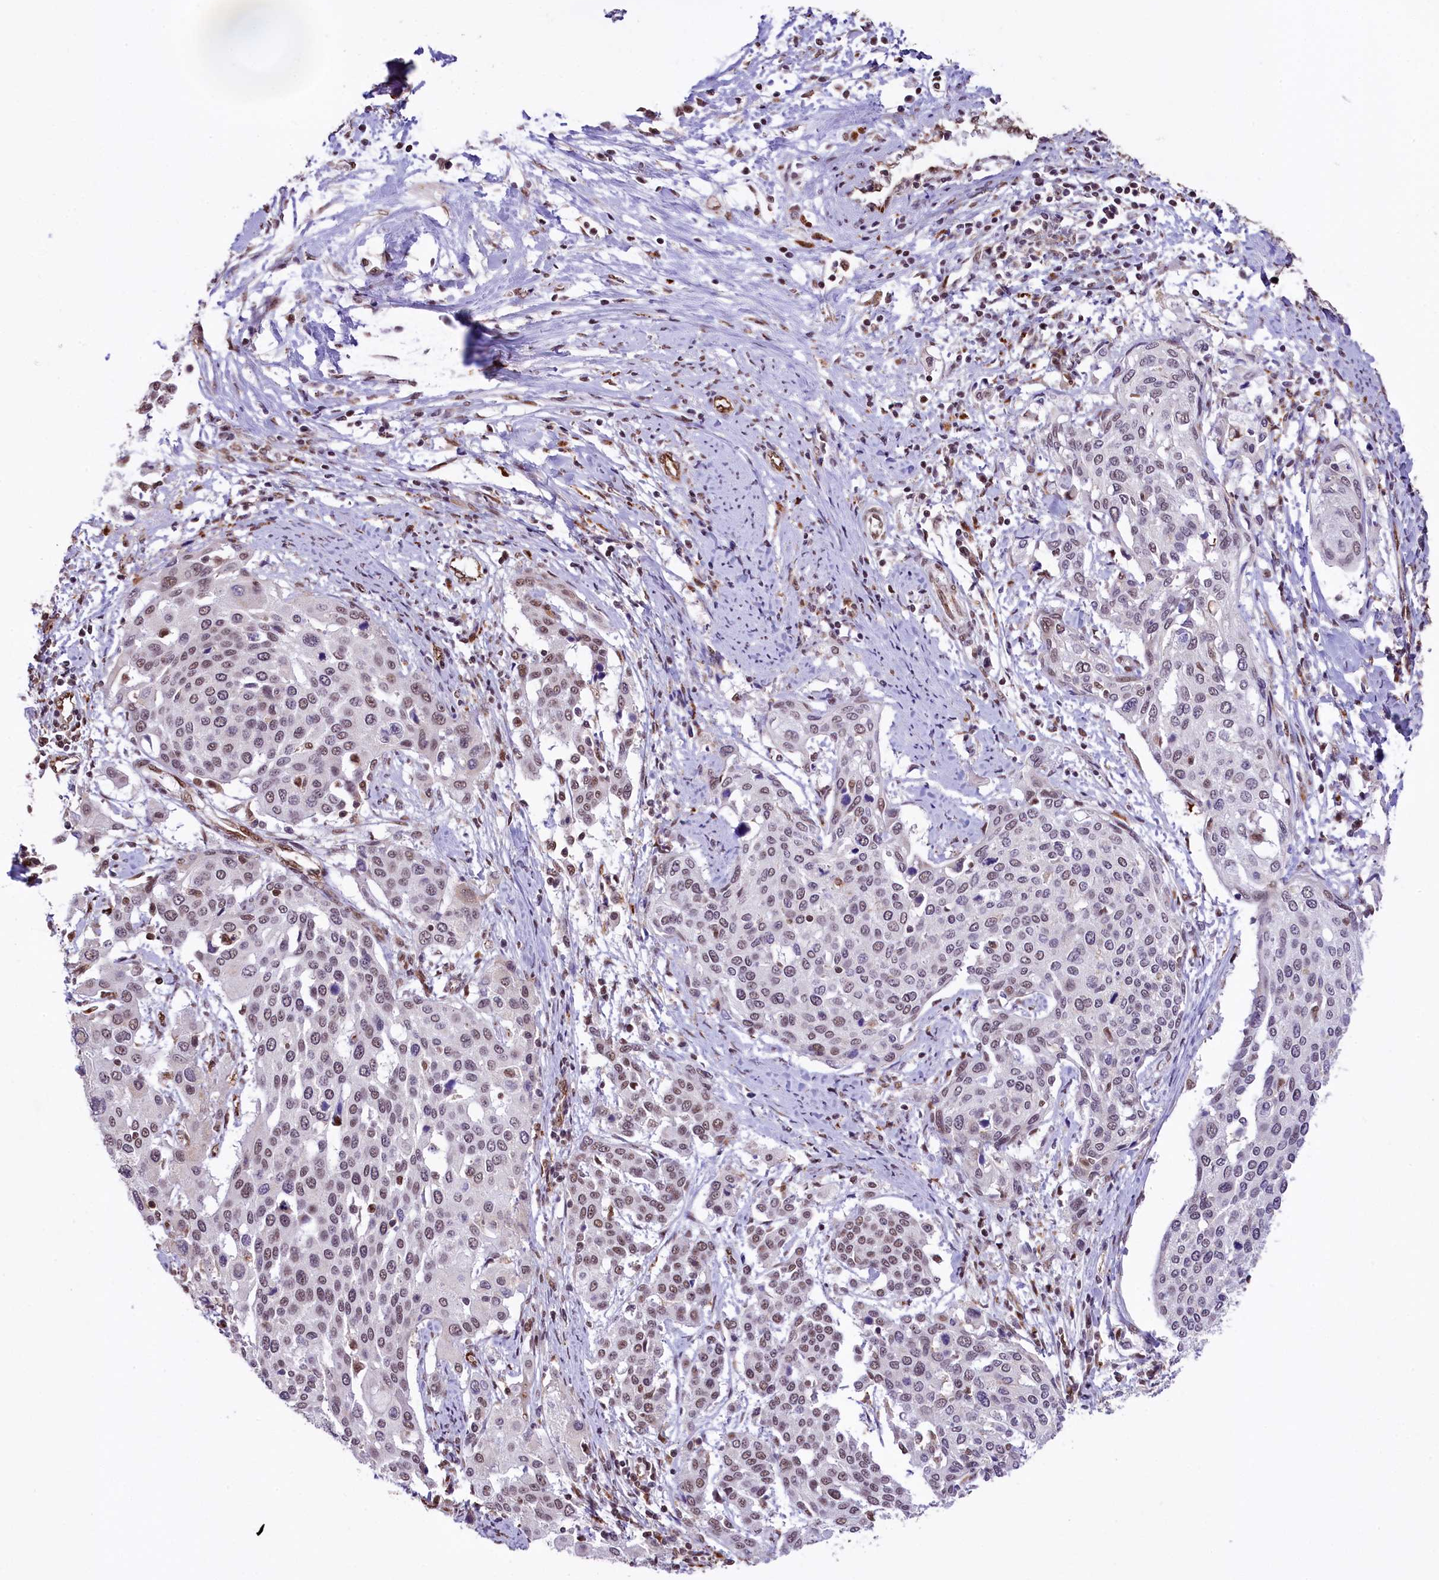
{"staining": {"intensity": "weak", "quantity": "25%-75%", "location": "nuclear"}, "tissue": "cervical cancer", "cell_type": "Tumor cells", "image_type": "cancer", "snomed": [{"axis": "morphology", "description": "Squamous cell carcinoma, NOS"}, {"axis": "topography", "description": "Cervix"}], "caption": "The histopathology image demonstrates staining of squamous cell carcinoma (cervical), revealing weak nuclear protein staining (brown color) within tumor cells.", "gene": "MRPL54", "patient": {"sex": "female", "age": 44}}